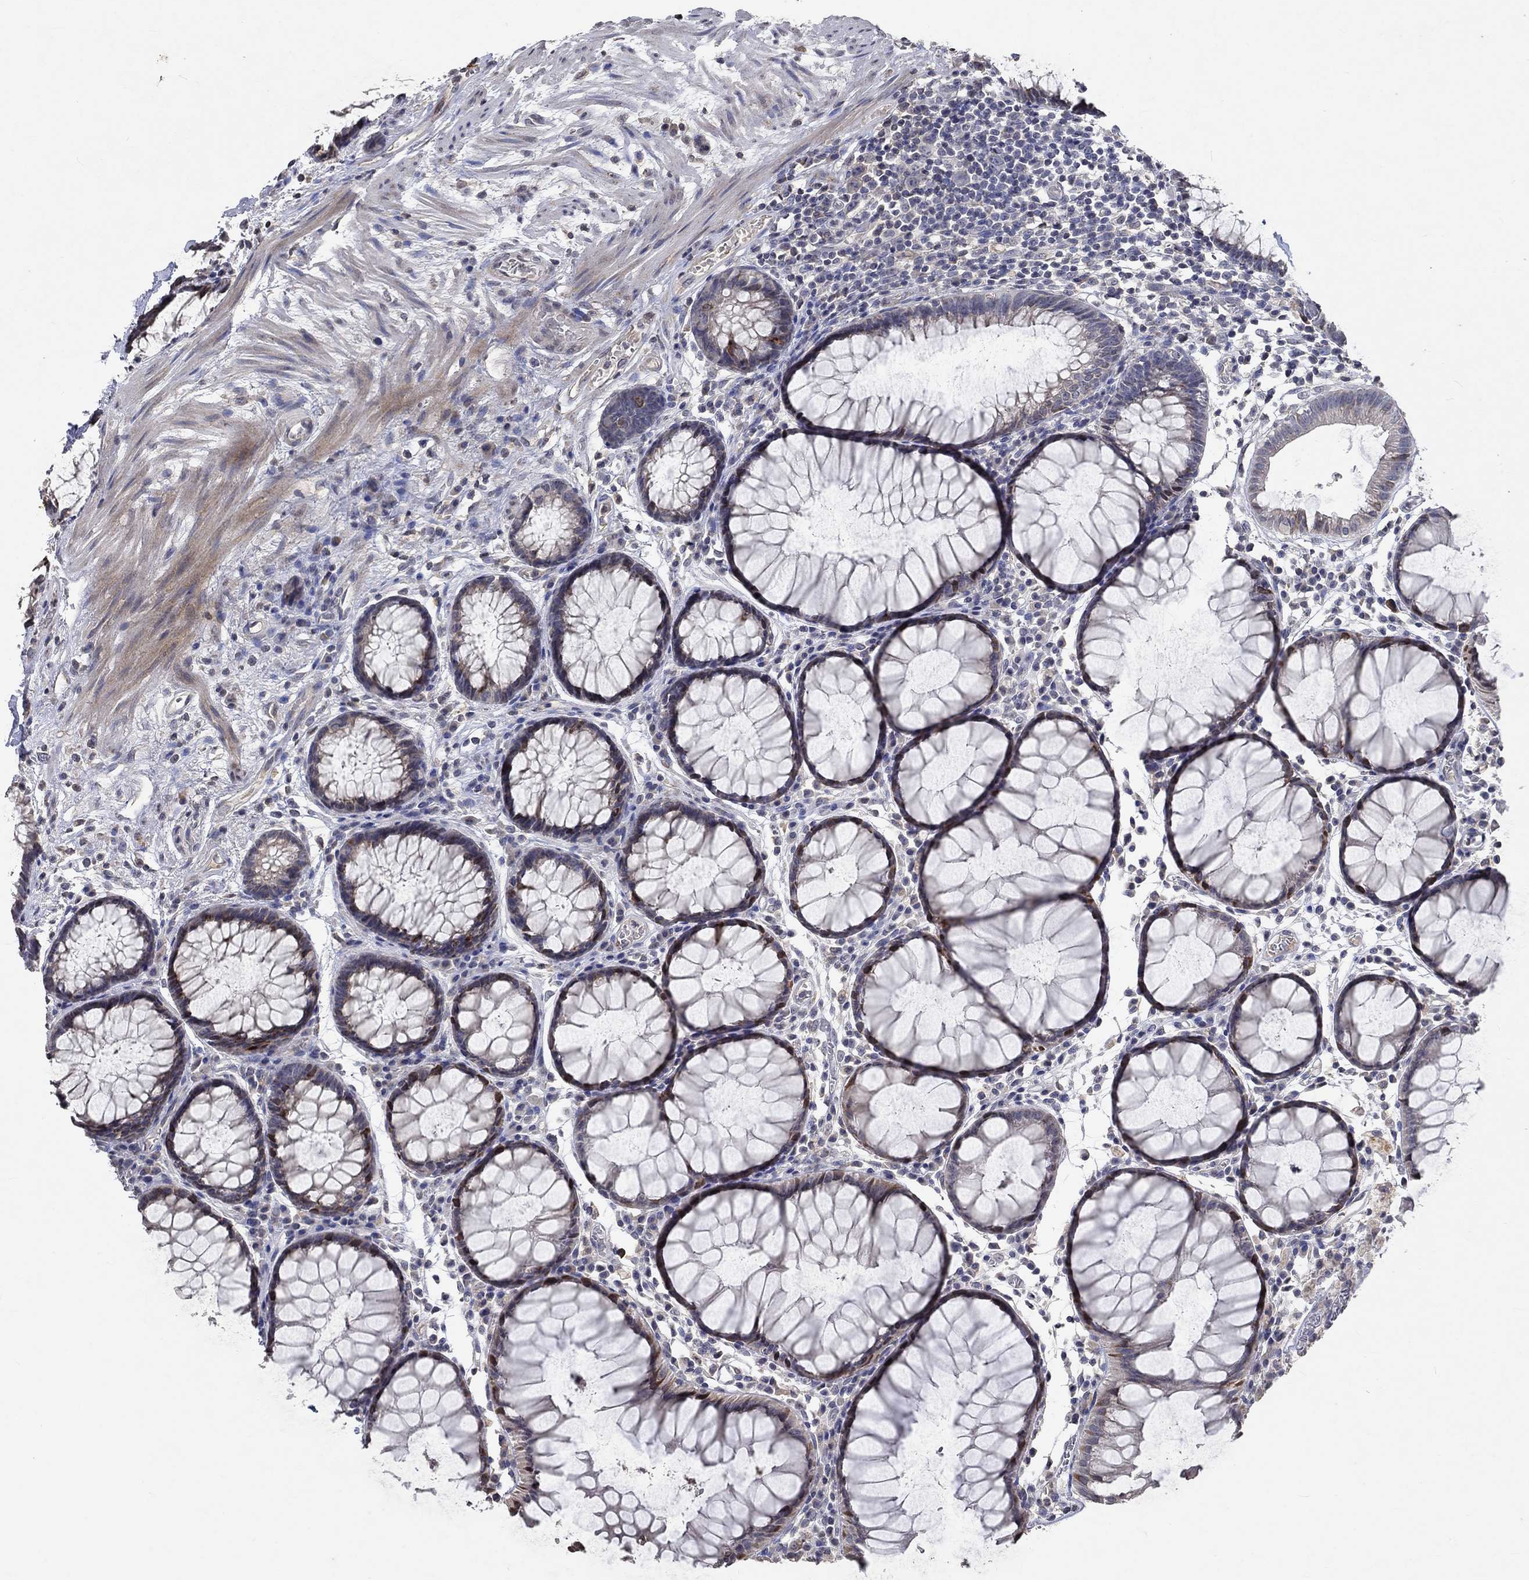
{"staining": {"intensity": "strong", "quantity": "<25%", "location": "cytoplasmic/membranous"}, "tissue": "rectum", "cell_type": "Glandular cells", "image_type": "normal", "snomed": [{"axis": "morphology", "description": "Normal tissue, NOS"}, {"axis": "topography", "description": "Rectum"}], "caption": "This is a photomicrograph of immunohistochemistry staining of unremarkable rectum, which shows strong staining in the cytoplasmic/membranous of glandular cells.", "gene": "TMEM169", "patient": {"sex": "female", "age": 68}}